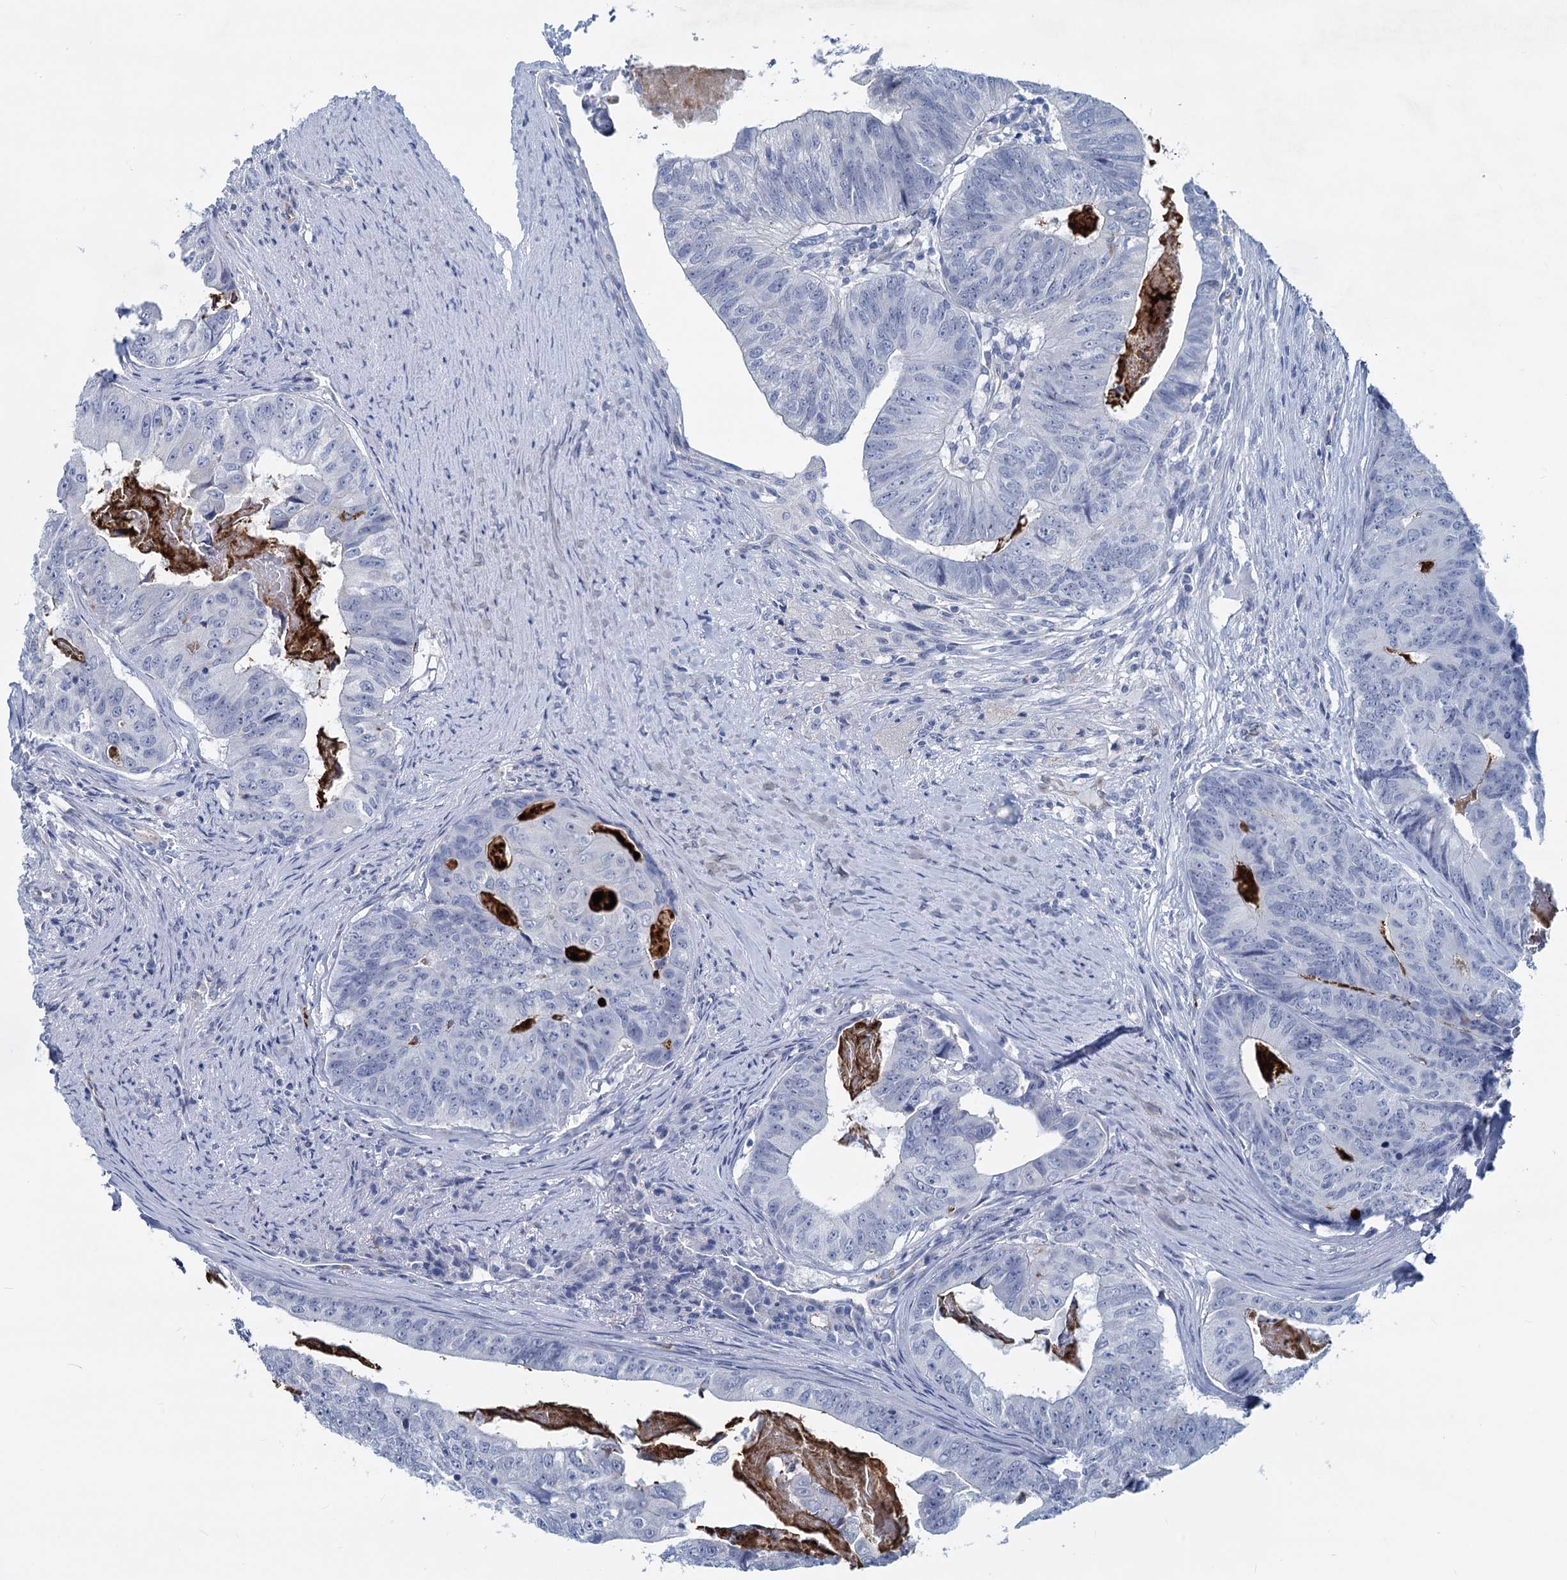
{"staining": {"intensity": "negative", "quantity": "none", "location": "none"}, "tissue": "colorectal cancer", "cell_type": "Tumor cells", "image_type": "cancer", "snomed": [{"axis": "morphology", "description": "Adenocarcinoma, NOS"}, {"axis": "topography", "description": "Colon"}], "caption": "The image displays no significant staining in tumor cells of colorectal cancer (adenocarcinoma). (Brightfield microscopy of DAB IHC at high magnification).", "gene": "INSC", "patient": {"sex": "female", "age": 67}}